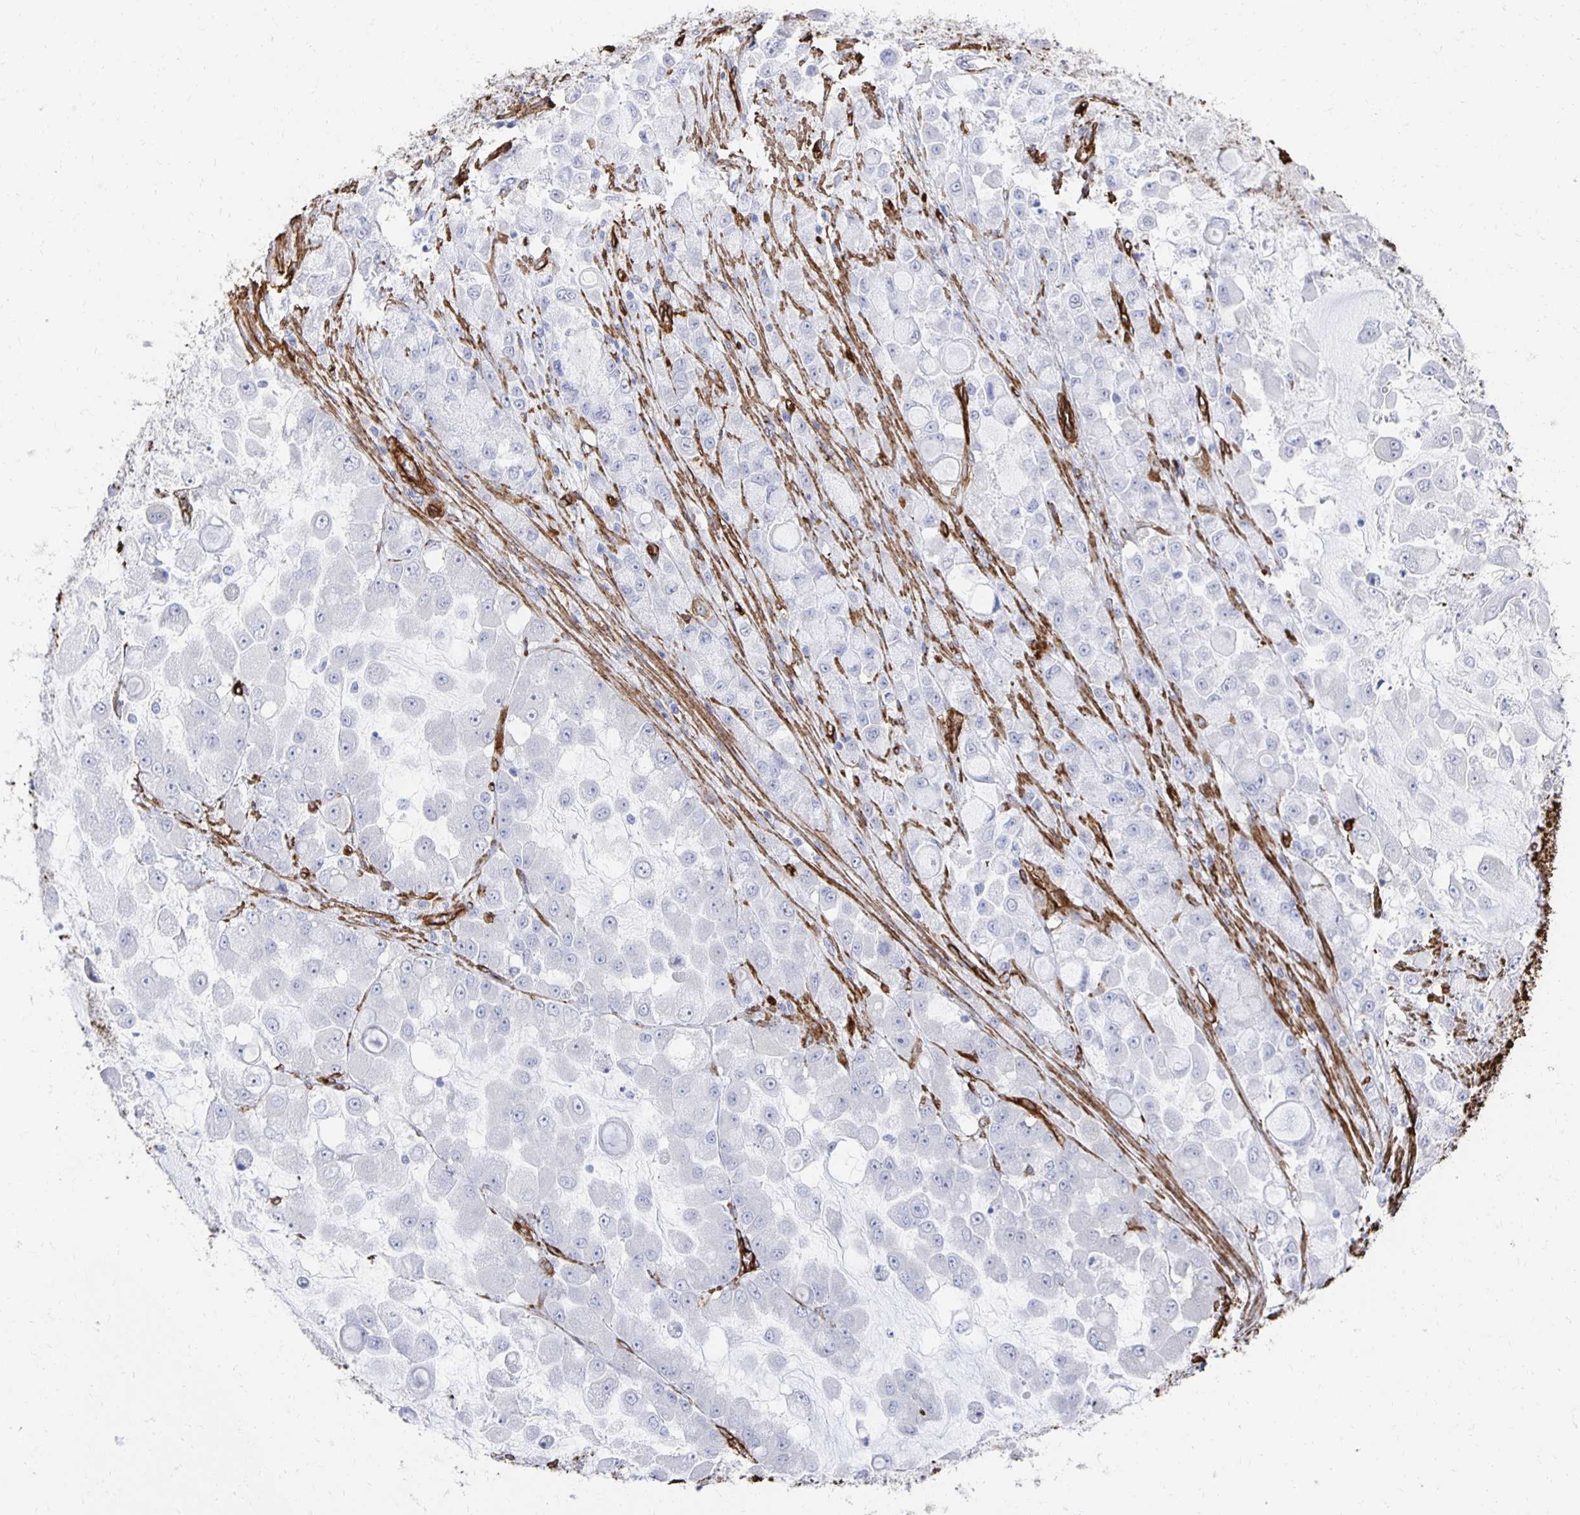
{"staining": {"intensity": "negative", "quantity": "none", "location": "none"}, "tissue": "stomach cancer", "cell_type": "Tumor cells", "image_type": "cancer", "snomed": [{"axis": "morphology", "description": "Adenocarcinoma, NOS"}, {"axis": "topography", "description": "Stomach"}], "caption": "This is an immunohistochemistry micrograph of stomach cancer (adenocarcinoma). There is no staining in tumor cells.", "gene": "VIPR2", "patient": {"sex": "female", "age": 76}}